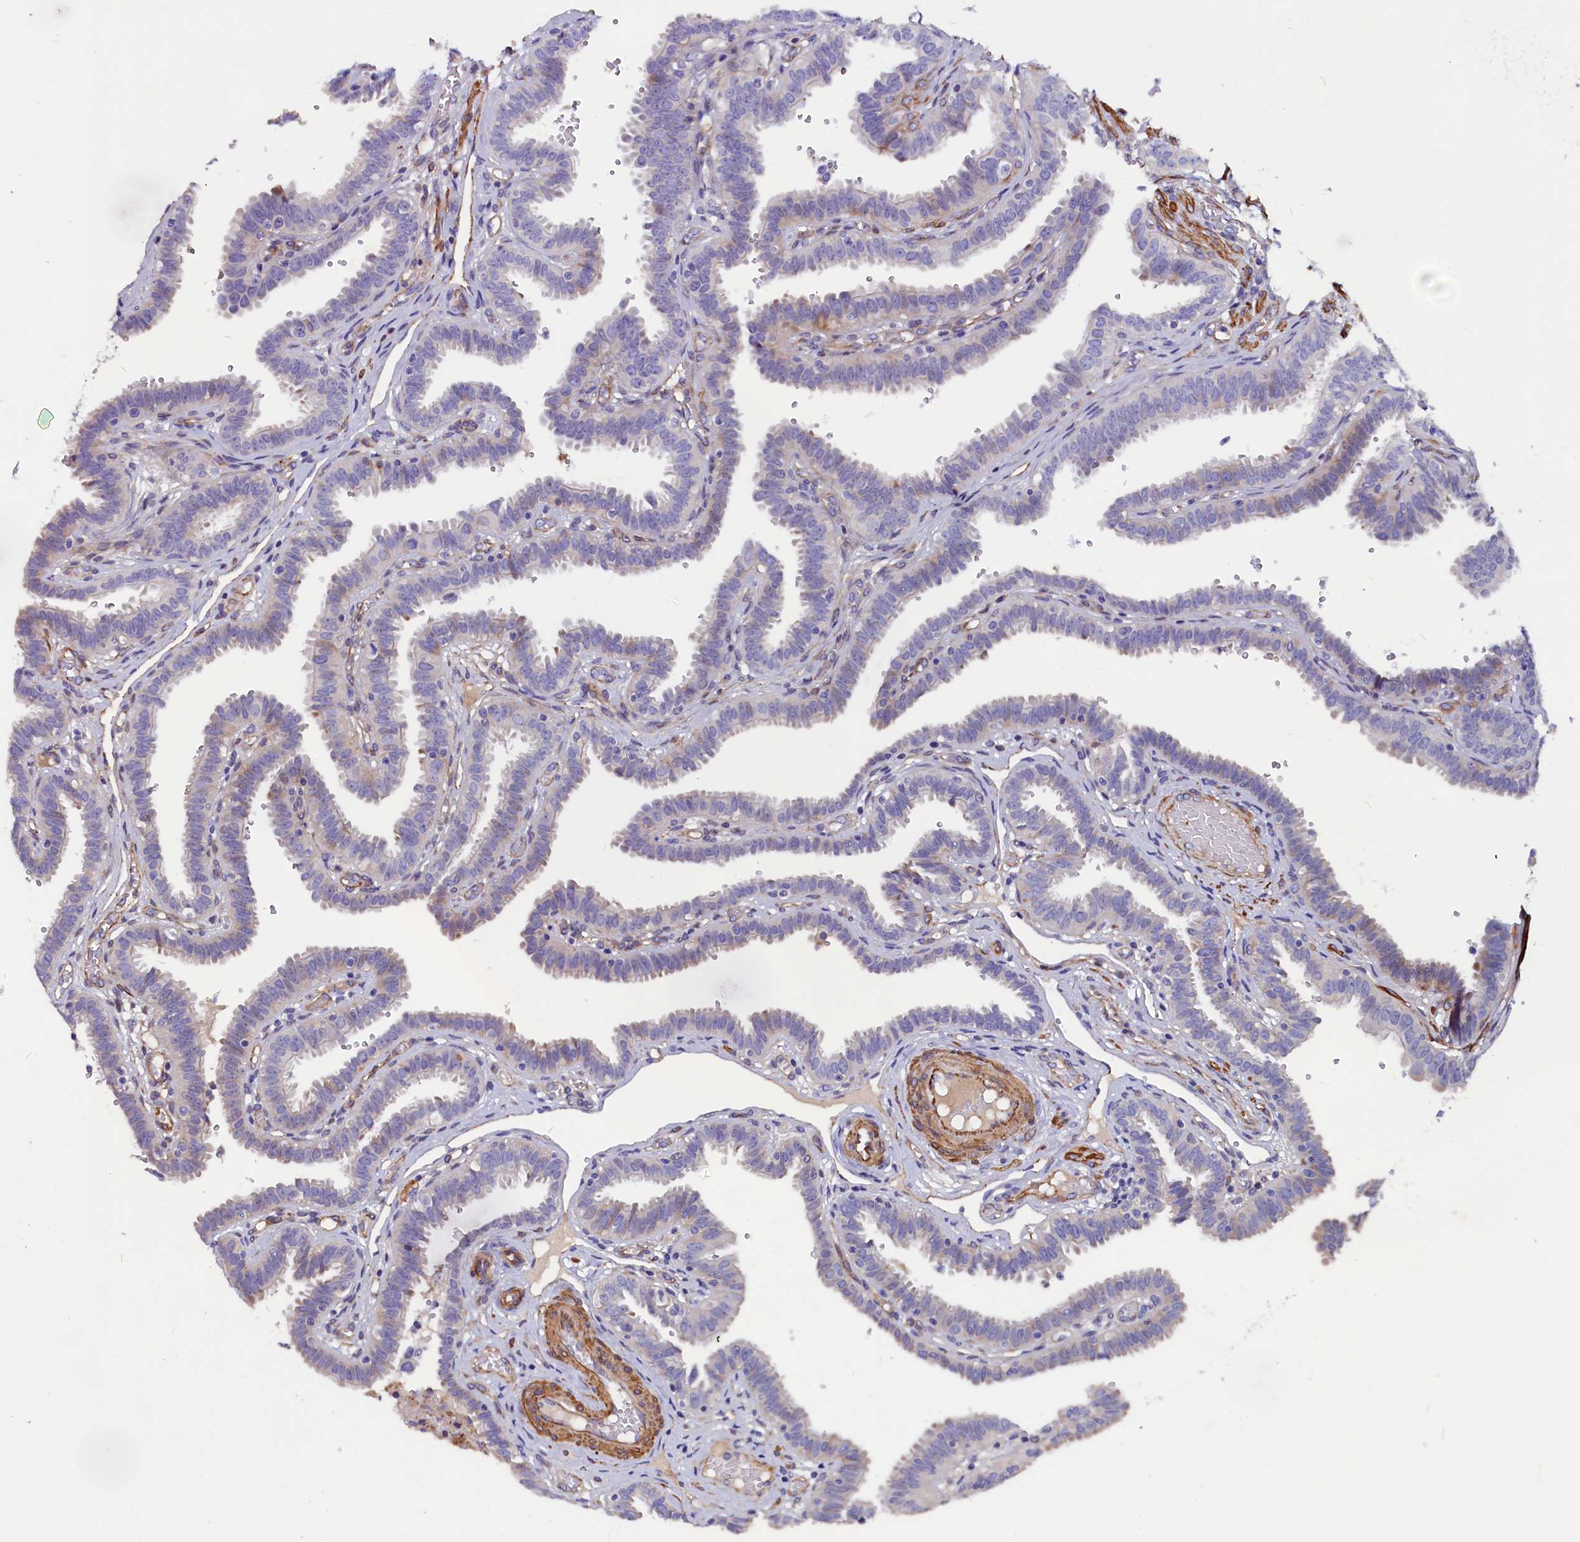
{"staining": {"intensity": "weak", "quantity": "<25%", "location": "cytoplasmic/membranous"}, "tissue": "fallopian tube", "cell_type": "Glandular cells", "image_type": "normal", "snomed": [{"axis": "morphology", "description": "Normal tissue, NOS"}, {"axis": "topography", "description": "Fallopian tube"}], "caption": "Protein analysis of unremarkable fallopian tube demonstrates no significant staining in glandular cells. (DAB immunohistochemistry visualized using brightfield microscopy, high magnification).", "gene": "ZNF749", "patient": {"sex": "female", "age": 37}}